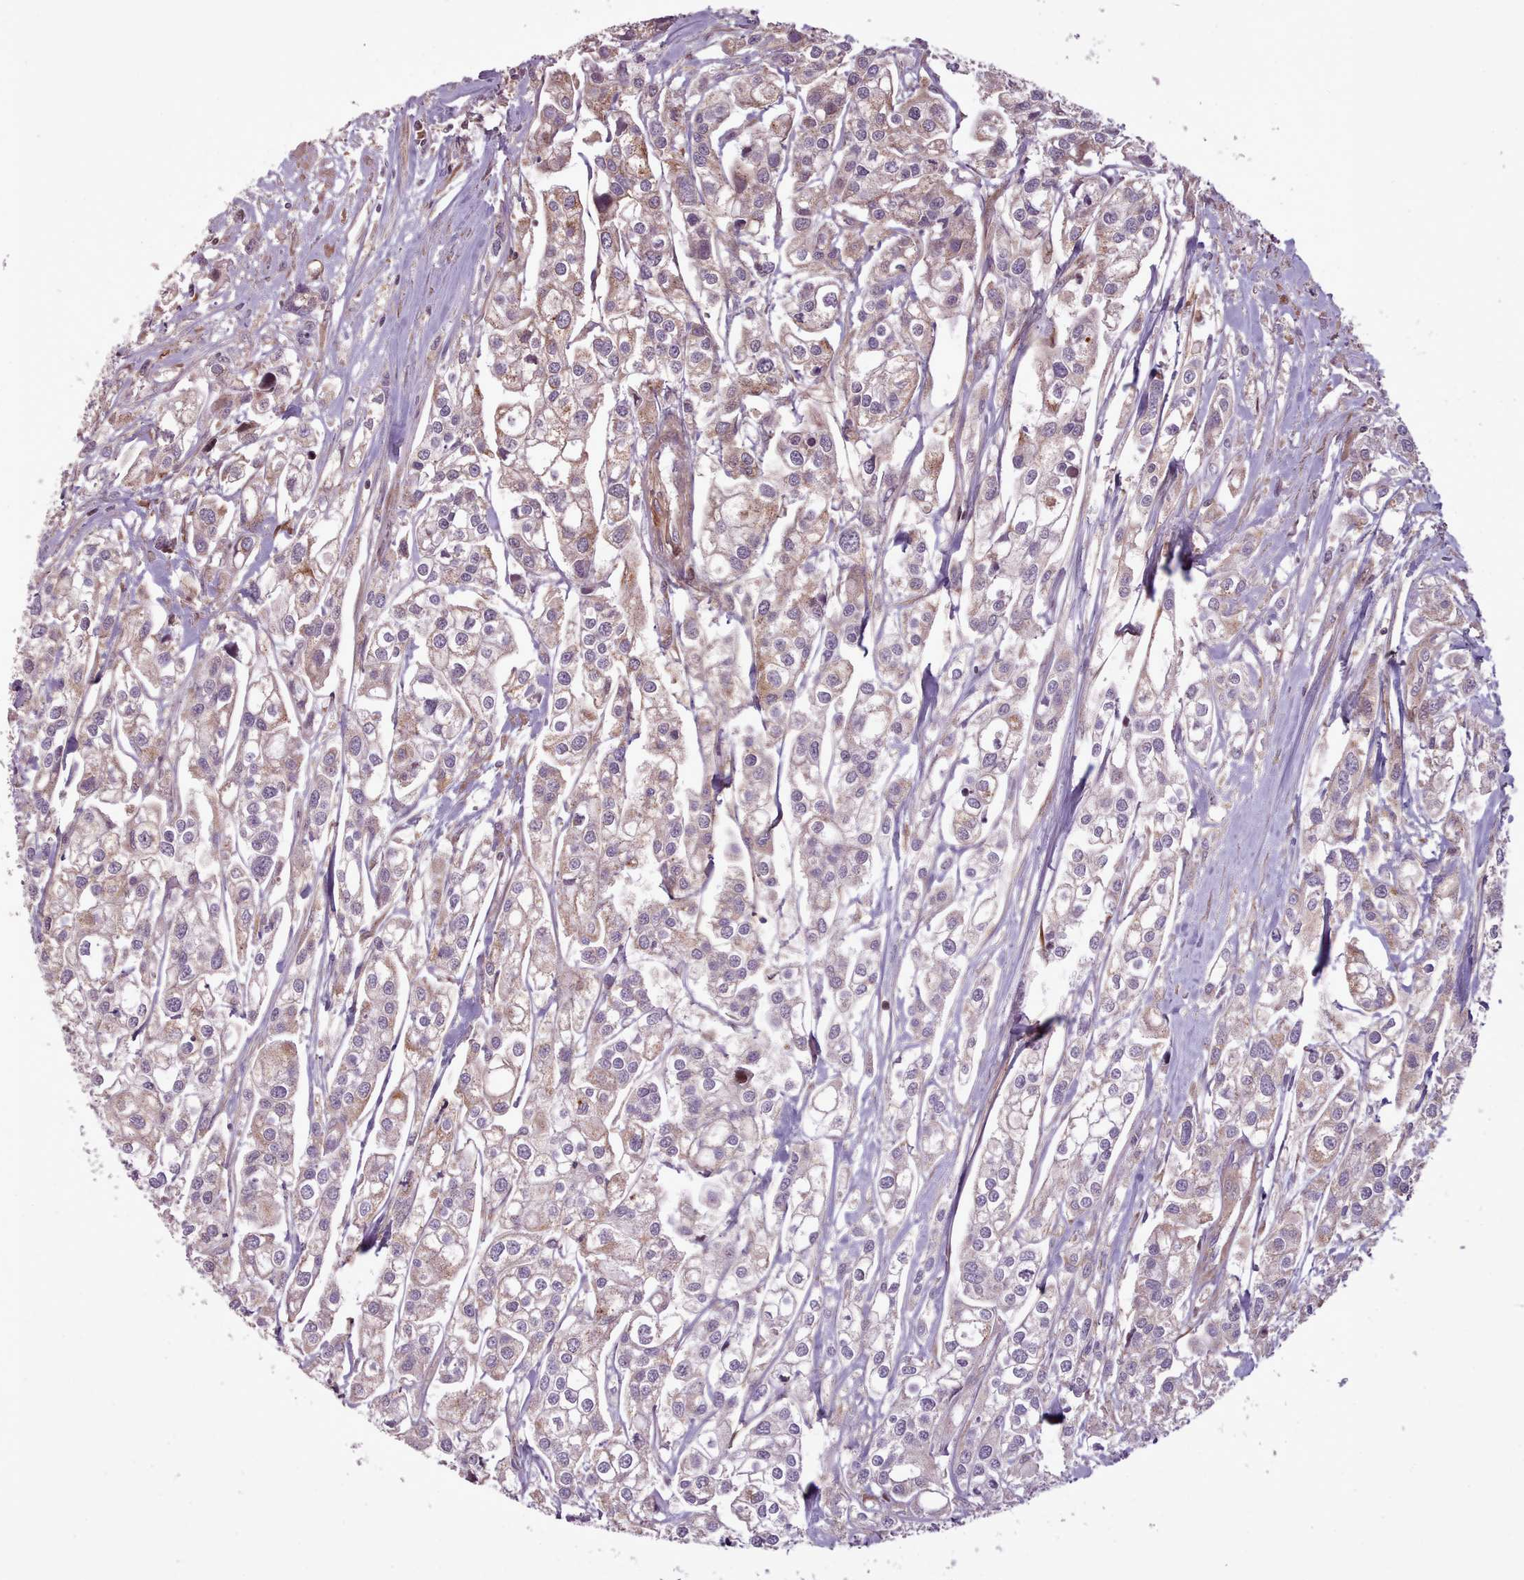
{"staining": {"intensity": "negative", "quantity": "none", "location": "none"}, "tissue": "urothelial cancer", "cell_type": "Tumor cells", "image_type": "cancer", "snomed": [{"axis": "morphology", "description": "Urothelial carcinoma, High grade"}, {"axis": "topography", "description": "Urinary bladder"}], "caption": "This is an immunohistochemistry (IHC) photomicrograph of human urothelial cancer. There is no staining in tumor cells.", "gene": "NLRP7", "patient": {"sex": "male", "age": 67}}